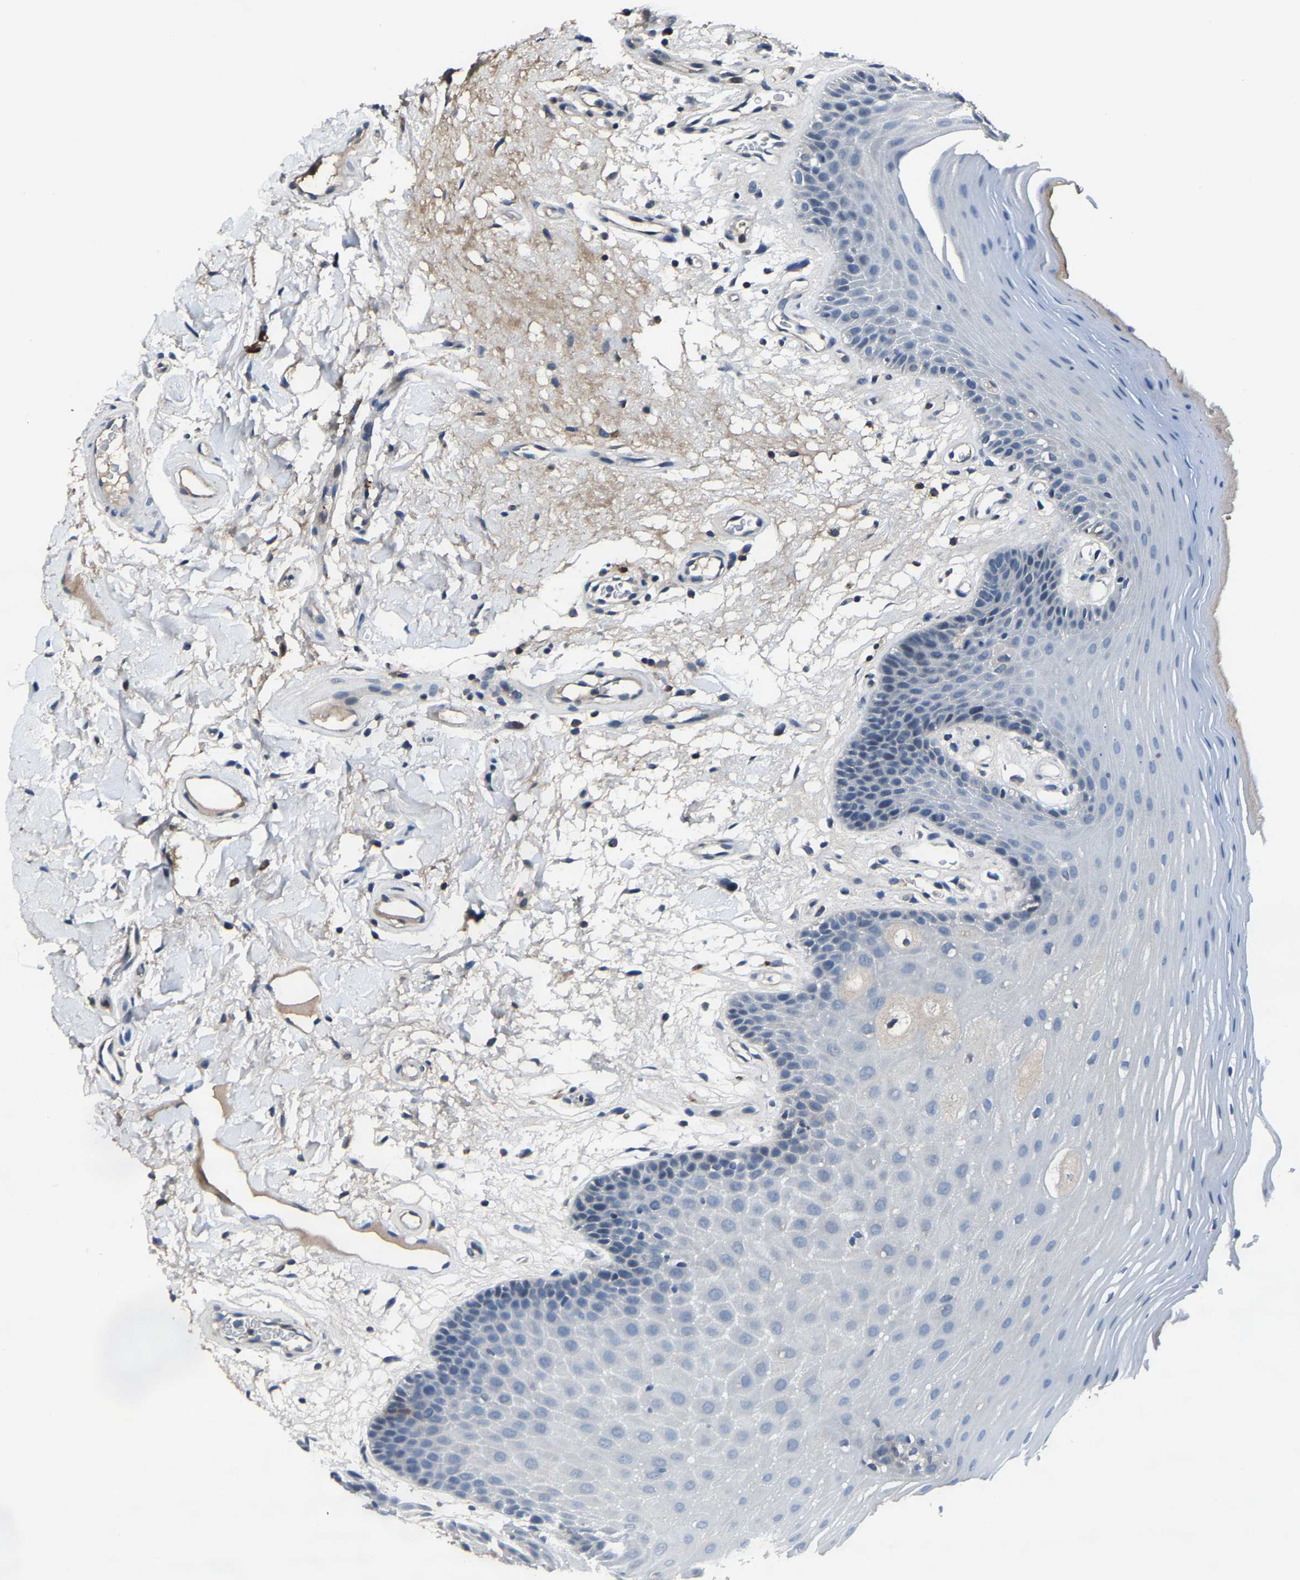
{"staining": {"intensity": "negative", "quantity": "none", "location": "none"}, "tissue": "oral mucosa", "cell_type": "Squamous epithelial cells", "image_type": "normal", "snomed": [{"axis": "morphology", "description": "Normal tissue, NOS"}, {"axis": "morphology", "description": "Squamous cell carcinoma, NOS"}, {"axis": "topography", "description": "Oral tissue"}, {"axis": "topography", "description": "Head-Neck"}], "caption": "Immunohistochemistry histopathology image of benign oral mucosa stained for a protein (brown), which reveals no staining in squamous epithelial cells. Brightfield microscopy of IHC stained with DAB (brown) and hematoxylin (blue), captured at high magnification.", "gene": "PCNX2", "patient": {"sex": "male", "age": 71}}